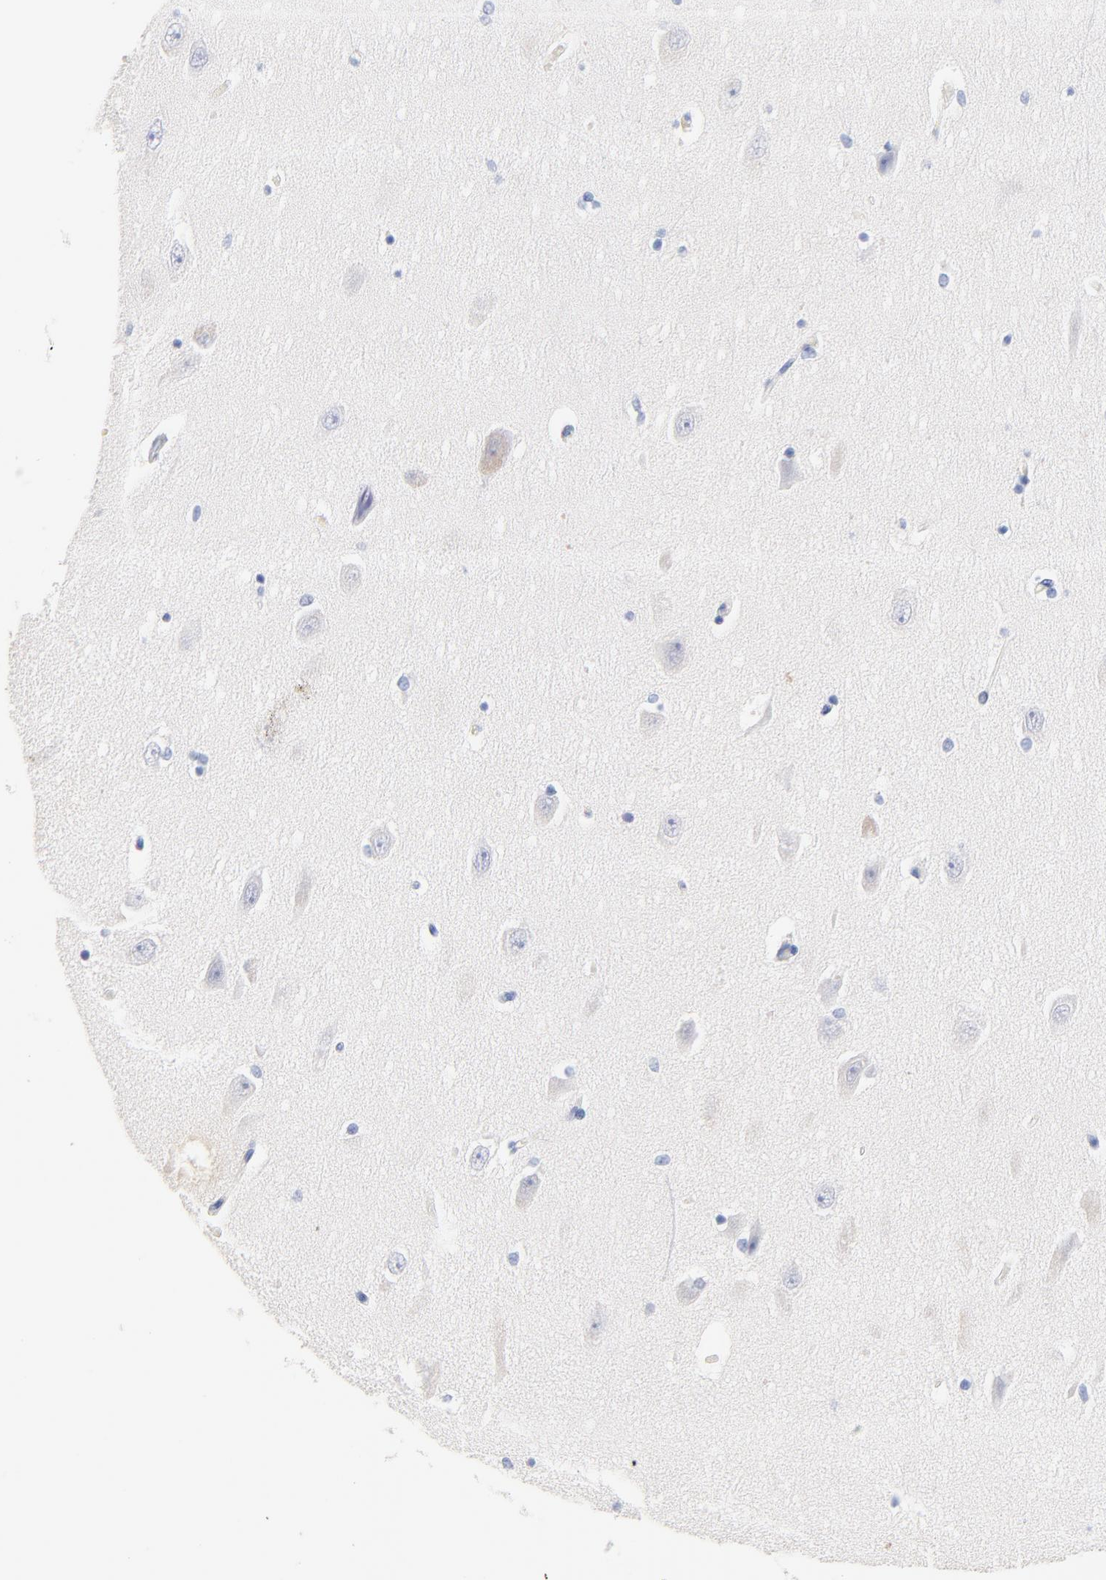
{"staining": {"intensity": "negative", "quantity": "none", "location": "none"}, "tissue": "hippocampus", "cell_type": "Glial cells", "image_type": "normal", "snomed": [{"axis": "morphology", "description": "Normal tissue, NOS"}, {"axis": "topography", "description": "Hippocampus"}], "caption": "High power microscopy histopathology image of an IHC histopathology image of unremarkable hippocampus, revealing no significant positivity in glial cells. (Immunohistochemistry, brightfield microscopy, high magnification).", "gene": "CPS1", "patient": {"sex": "female", "age": 54}}